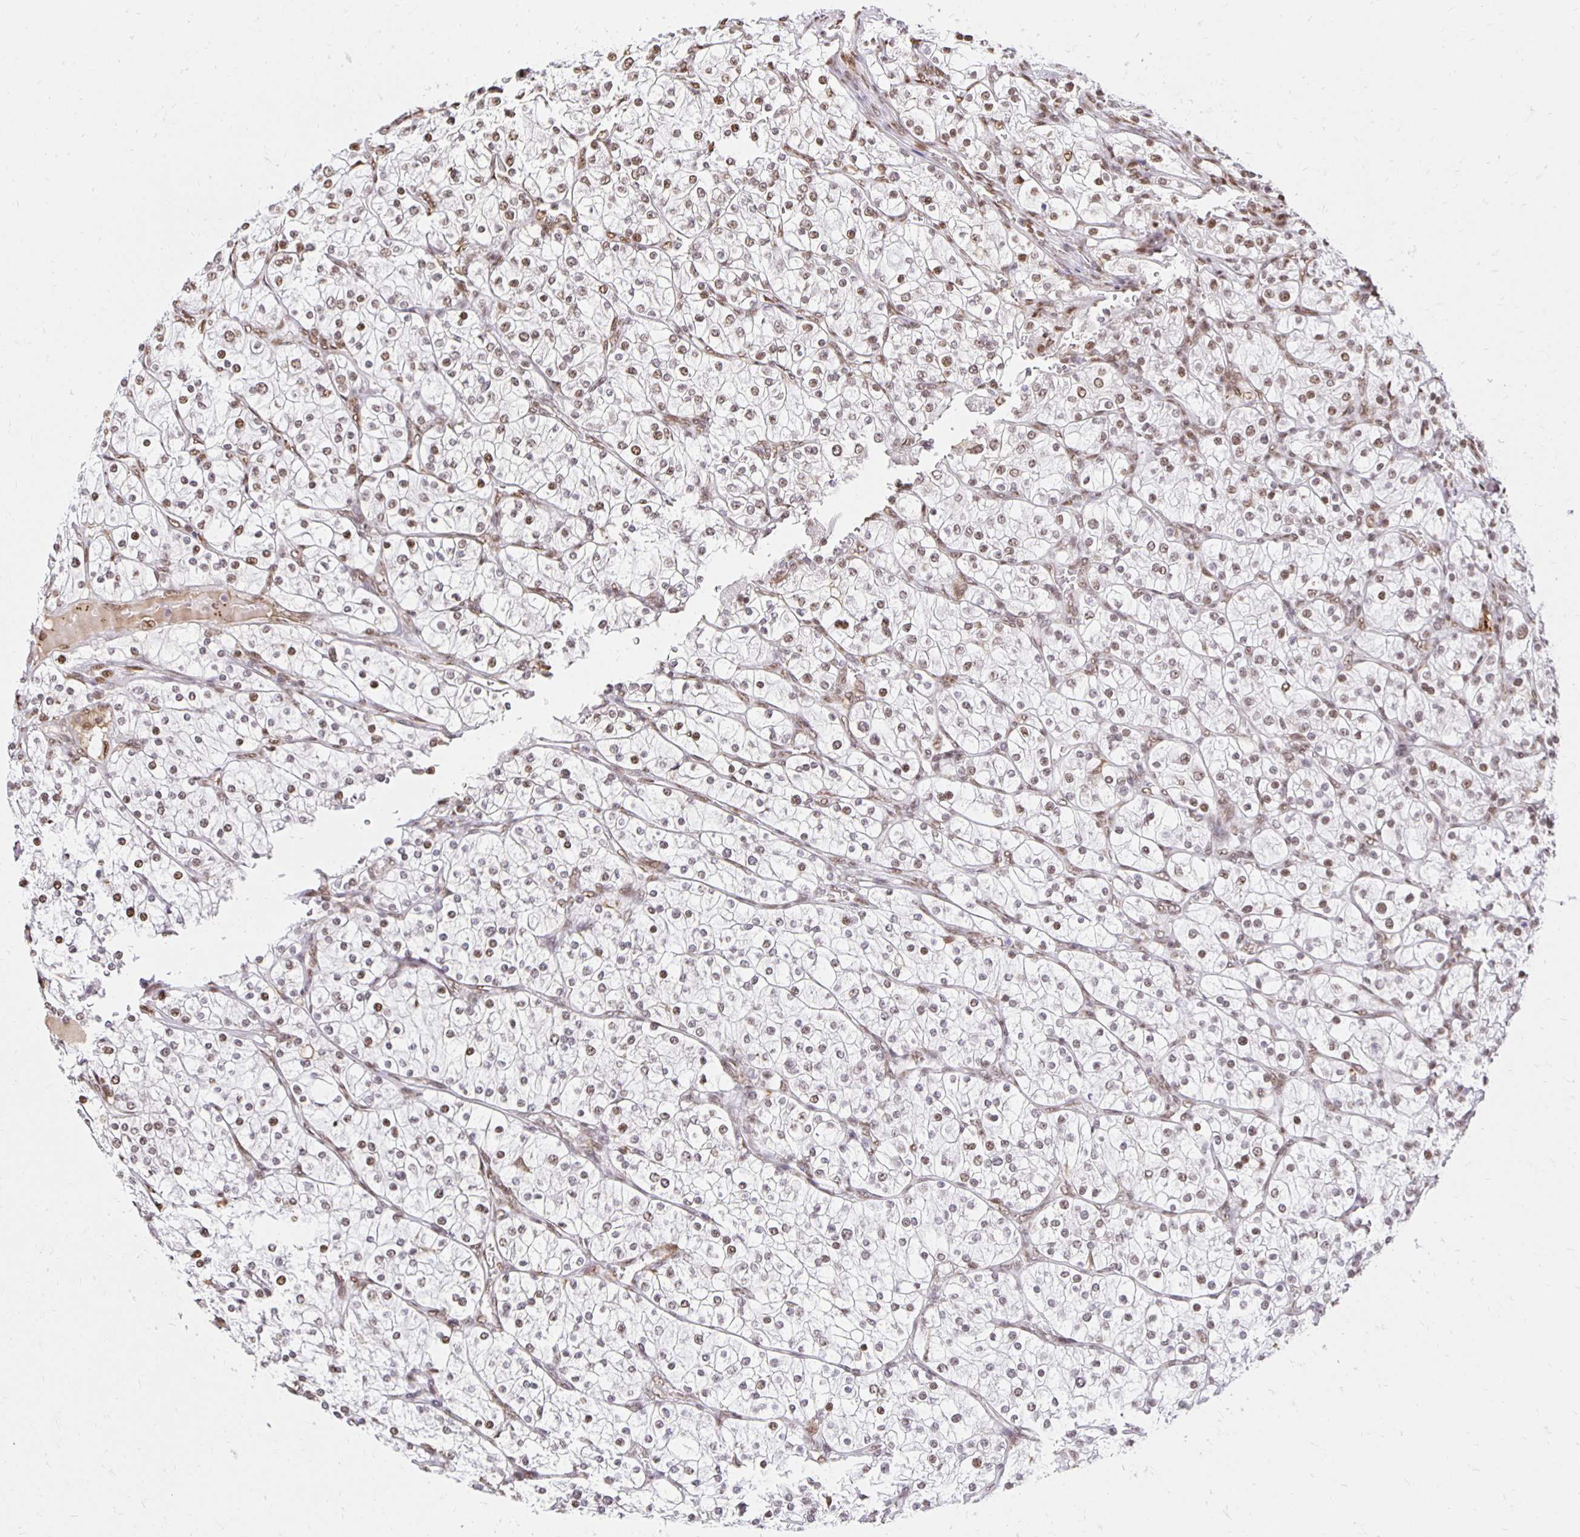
{"staining": {"intensity": "moderate", "quantity": "25%-75%", "location": "nuclear"}, "tissue": "renal cancer", "cell_type": "Tumor cells", "image_type": "cancer", "snomed": [{"axis": "morphology", "description": "Adenocarcinoma, NOS"}, {"axis": "topography", "description": "Kidney"}], "caption": "Protein analysis of renal cancer tissue demonstrates moderate nuclear expression in approximately 25%-75% of tumor cells. (IHC, brightfield microscopy, high magnification).", "gene": "ZNF579", "patient": {"sex": "male", "age": 80}}